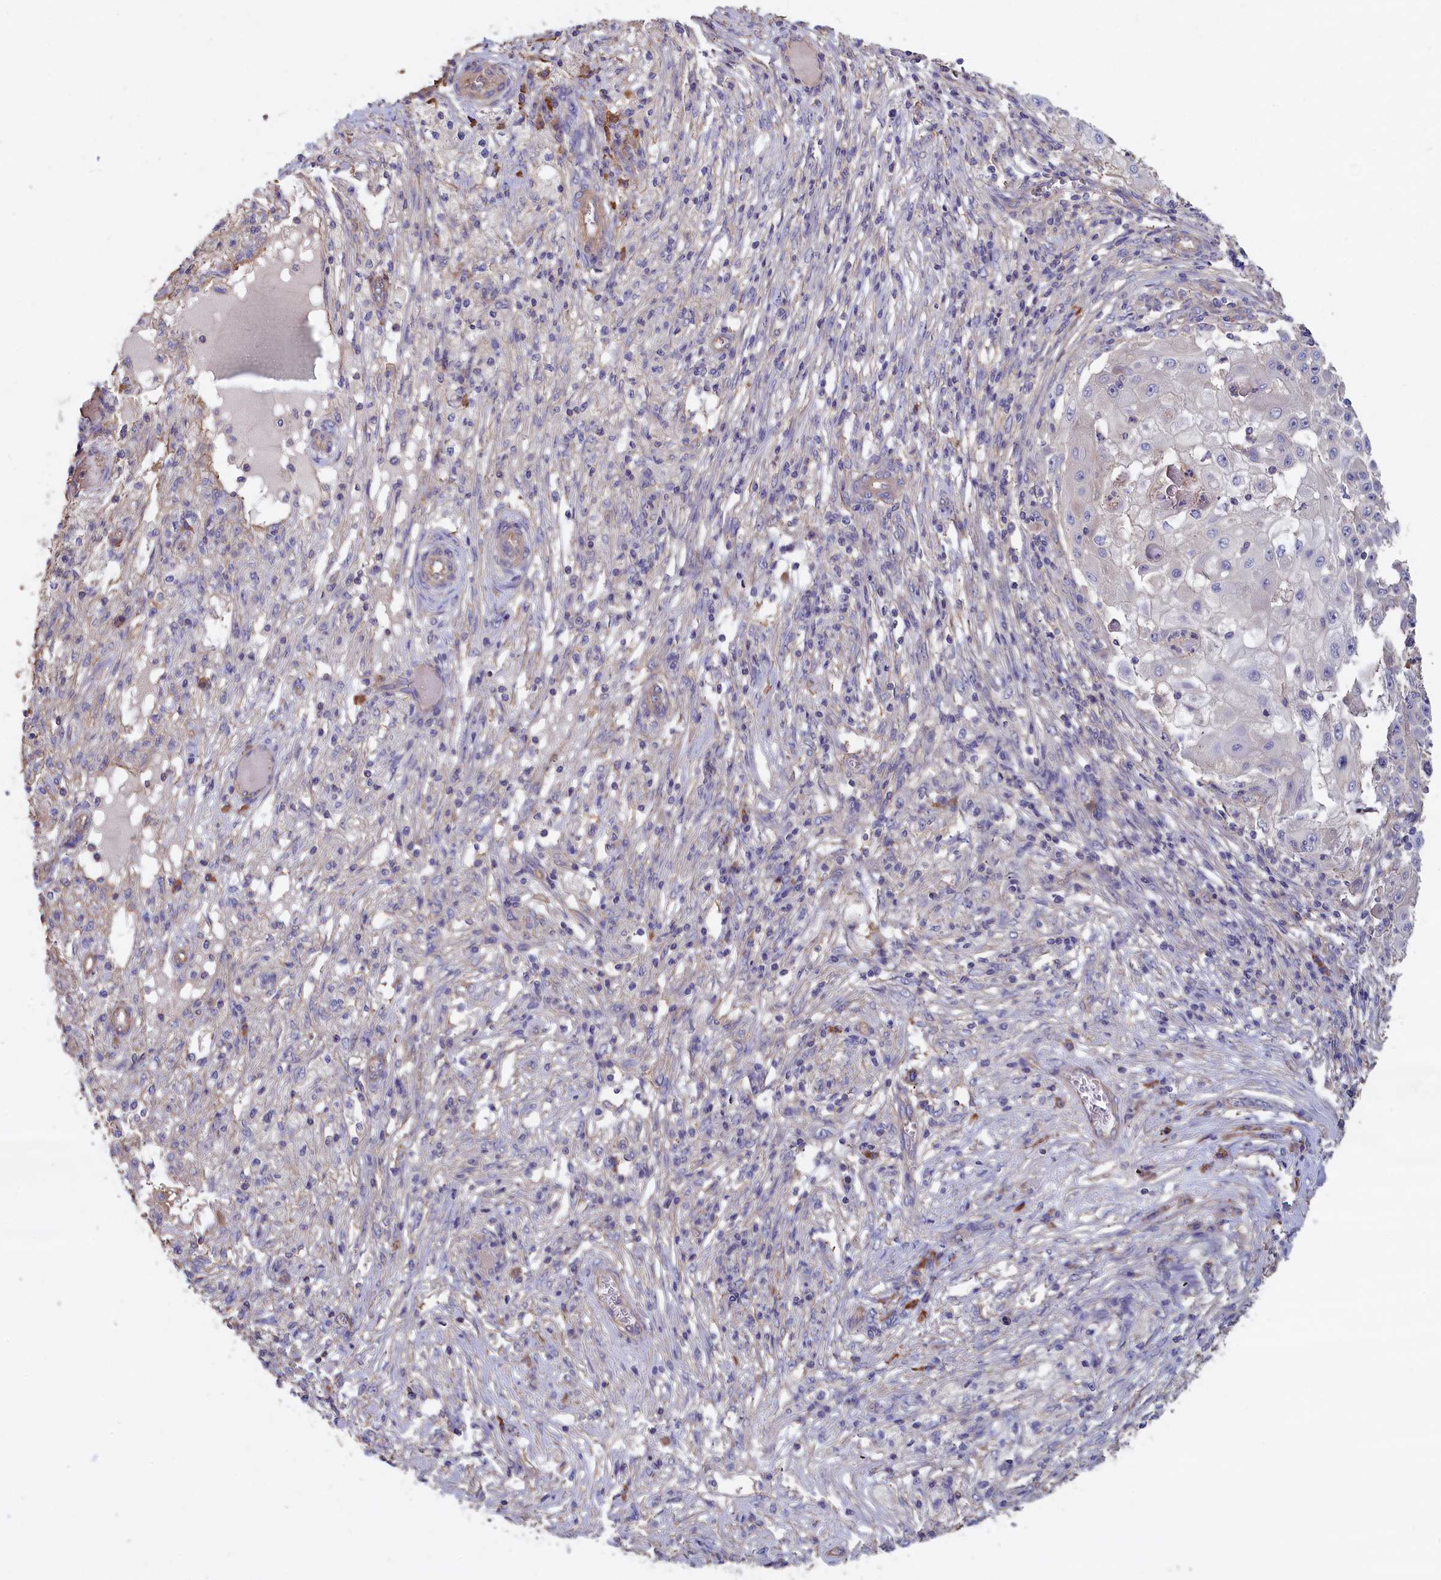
{"staining": {"intensity": "negative", "quantity": "none", "location": "none"}, "tissue": "ovarian cancer", "cell_type": "Tumor cells", "image_type": "cancer", "snomed": [{"axis": "morphology", "description": "Carcinoma, endometroid"}, {"axis": "topography", "description": "Ovary"}], "caption": "Immunohistochemical staining of human endometroid carcinoma (ovarian) displays no significant positivity in tumor cells.", "gene": "ANKRD2", "patient": {"sex": "female", "age": 42}}